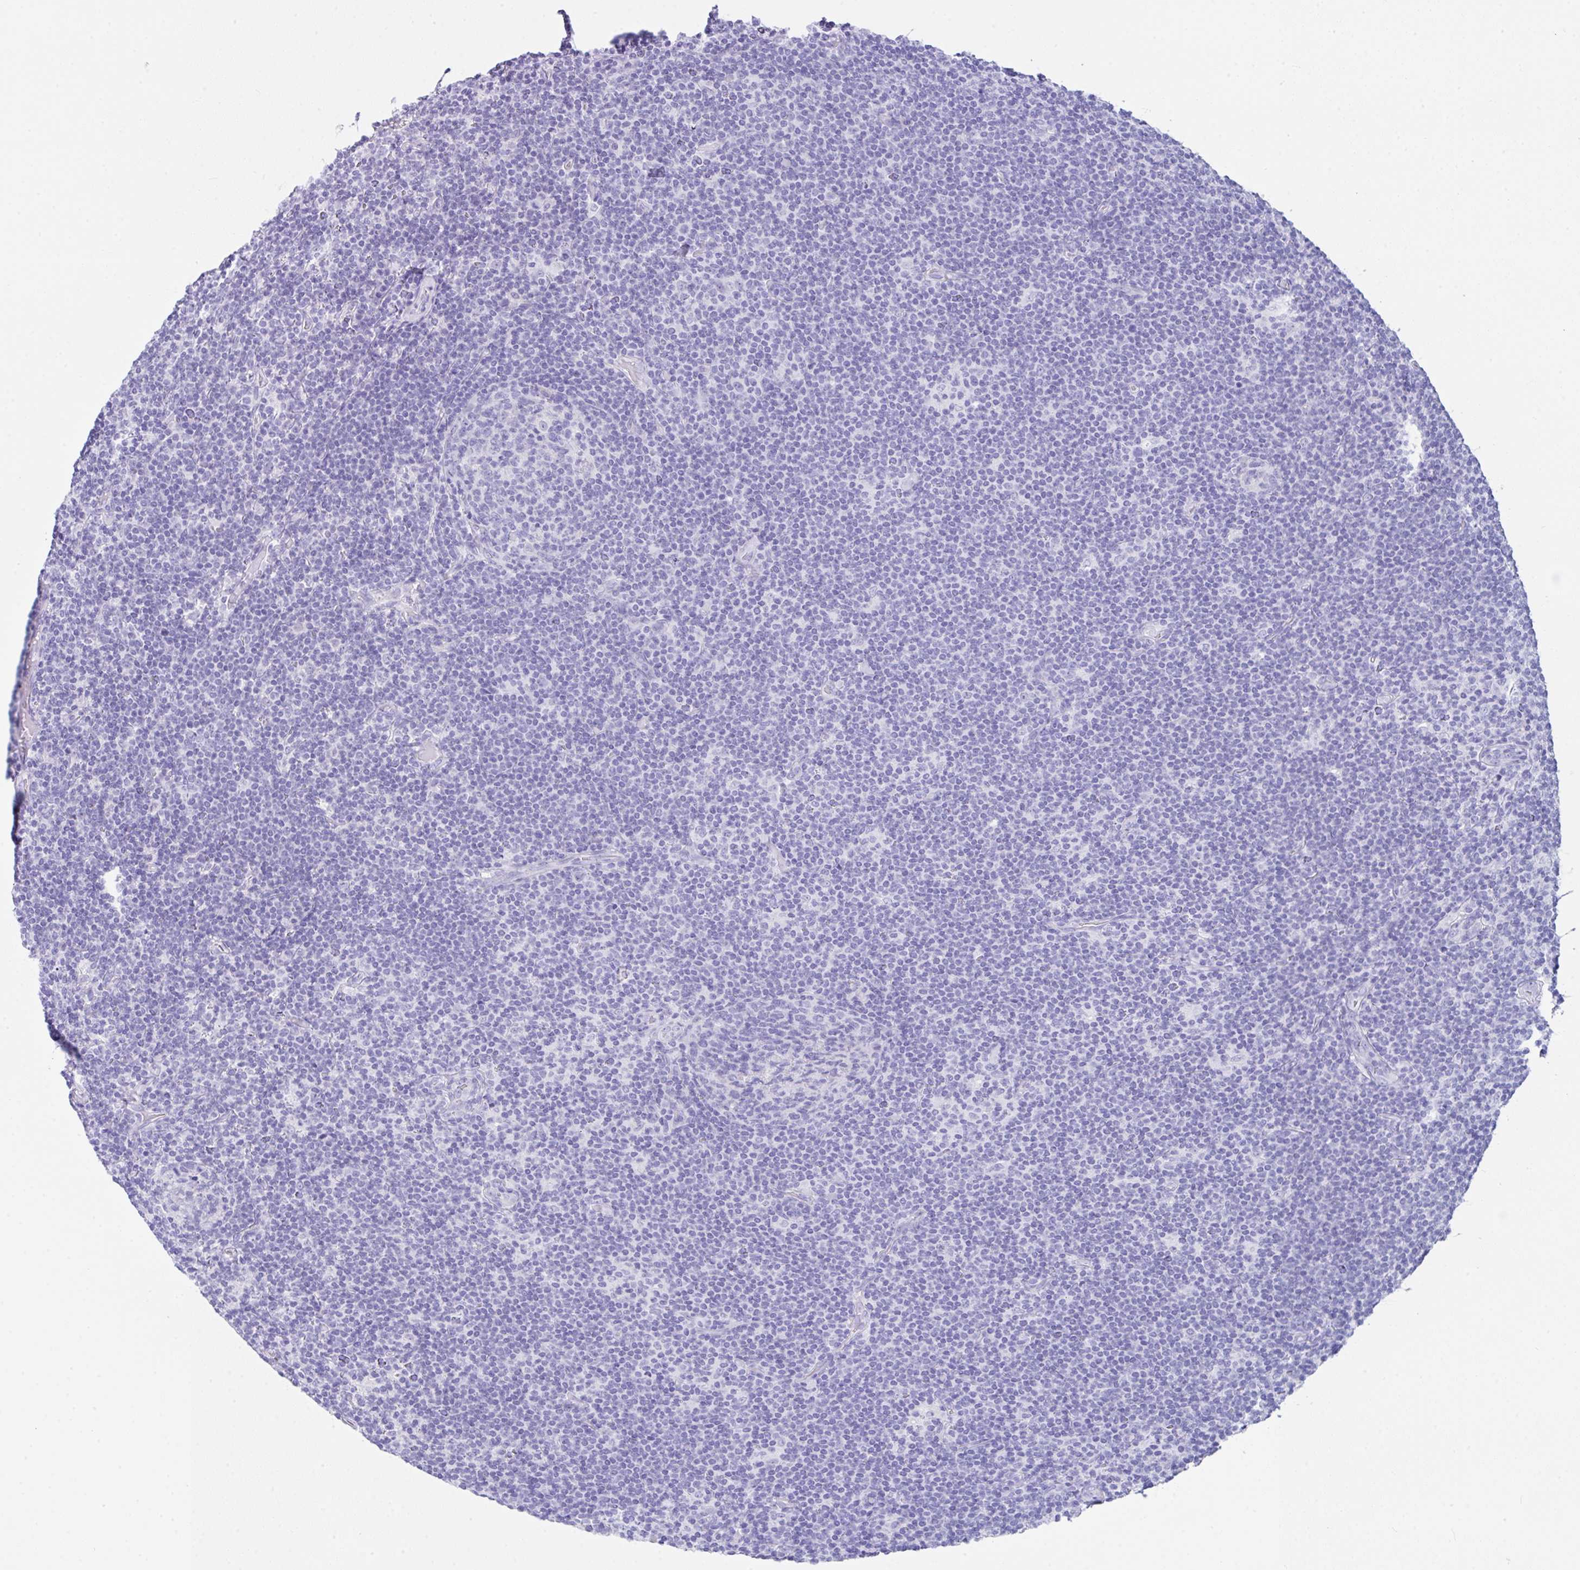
{"staining": {"intensity": "negative", "quantity": "none", "location": "none"}, "tissue": "lymphoma", "cell_type": "Tumor cells", "image_type": "cancer", "snomed": [{"axis": "morphology", "description": "Hodgkin's disease, NOS"}, {"axis": "topography", "description": "Lymph node"}], "caption": "Tumor cells show no significant protein staining in lymphoma.", "gene": "LGALS4", "patient": {"sex": "female", "age": 57}}